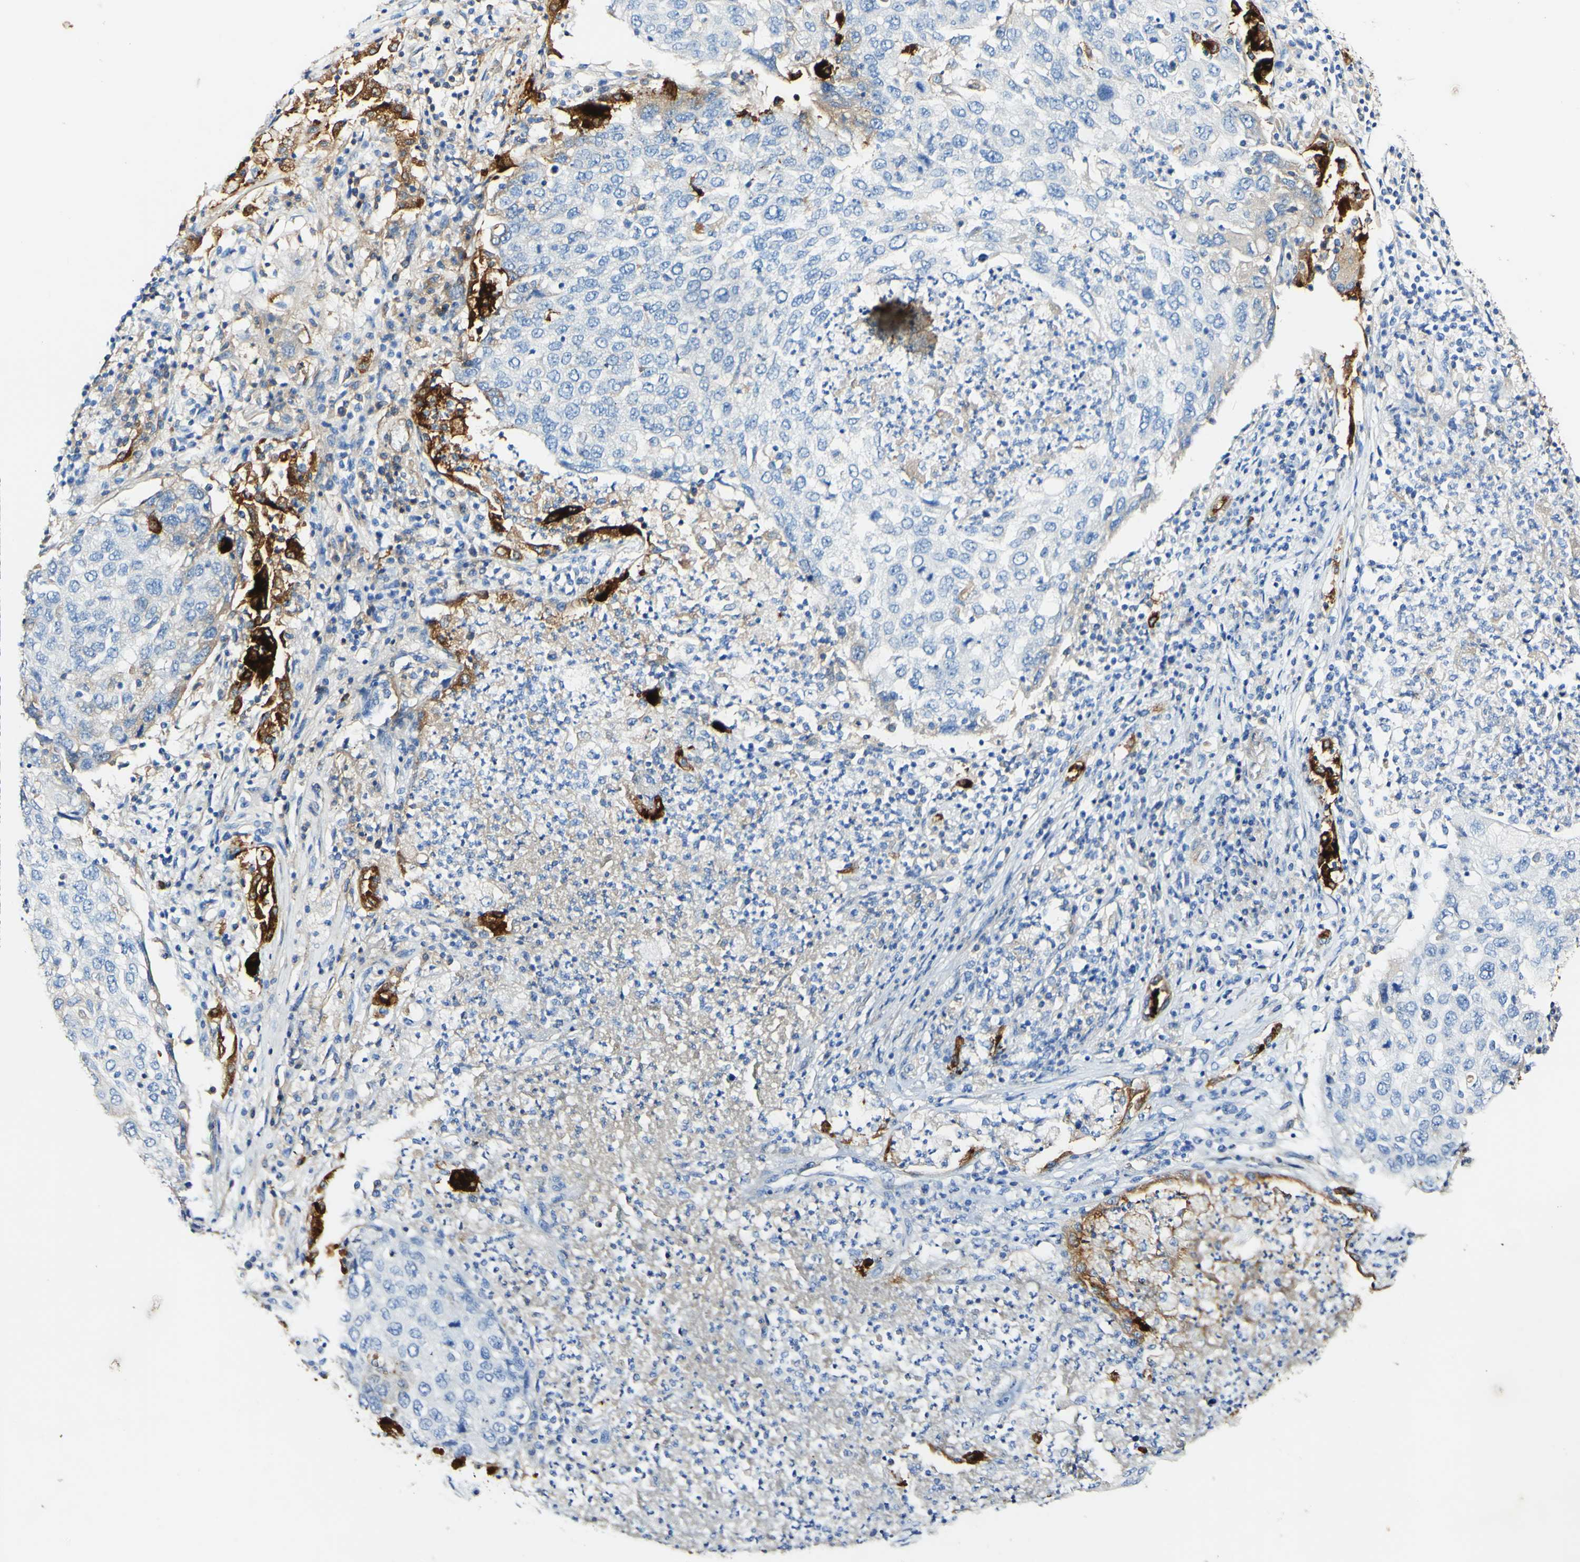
{"staining": {"intensity": "strong", "quantity": "<25%", "location": "cytoplasmic/membranous"}, "tissue": "lung cancer", "cell_type": "Tumor cells", "image_type": "cancer", "snomed": [{"axis": "morphology", "description": "Squamous cell carcinoma, NOS"}, {"axis": "topography", "description": "Lung"}], "caption": "The photomicrograph exhibits immunohistochemical staining of squamous cell carcinoma (lung). There is strong cytoplasmic/membranous positivity is seen in about <25% of tumor cells.", "gene": "PIGR", "patient": {"sex": "female", "age": 63}}